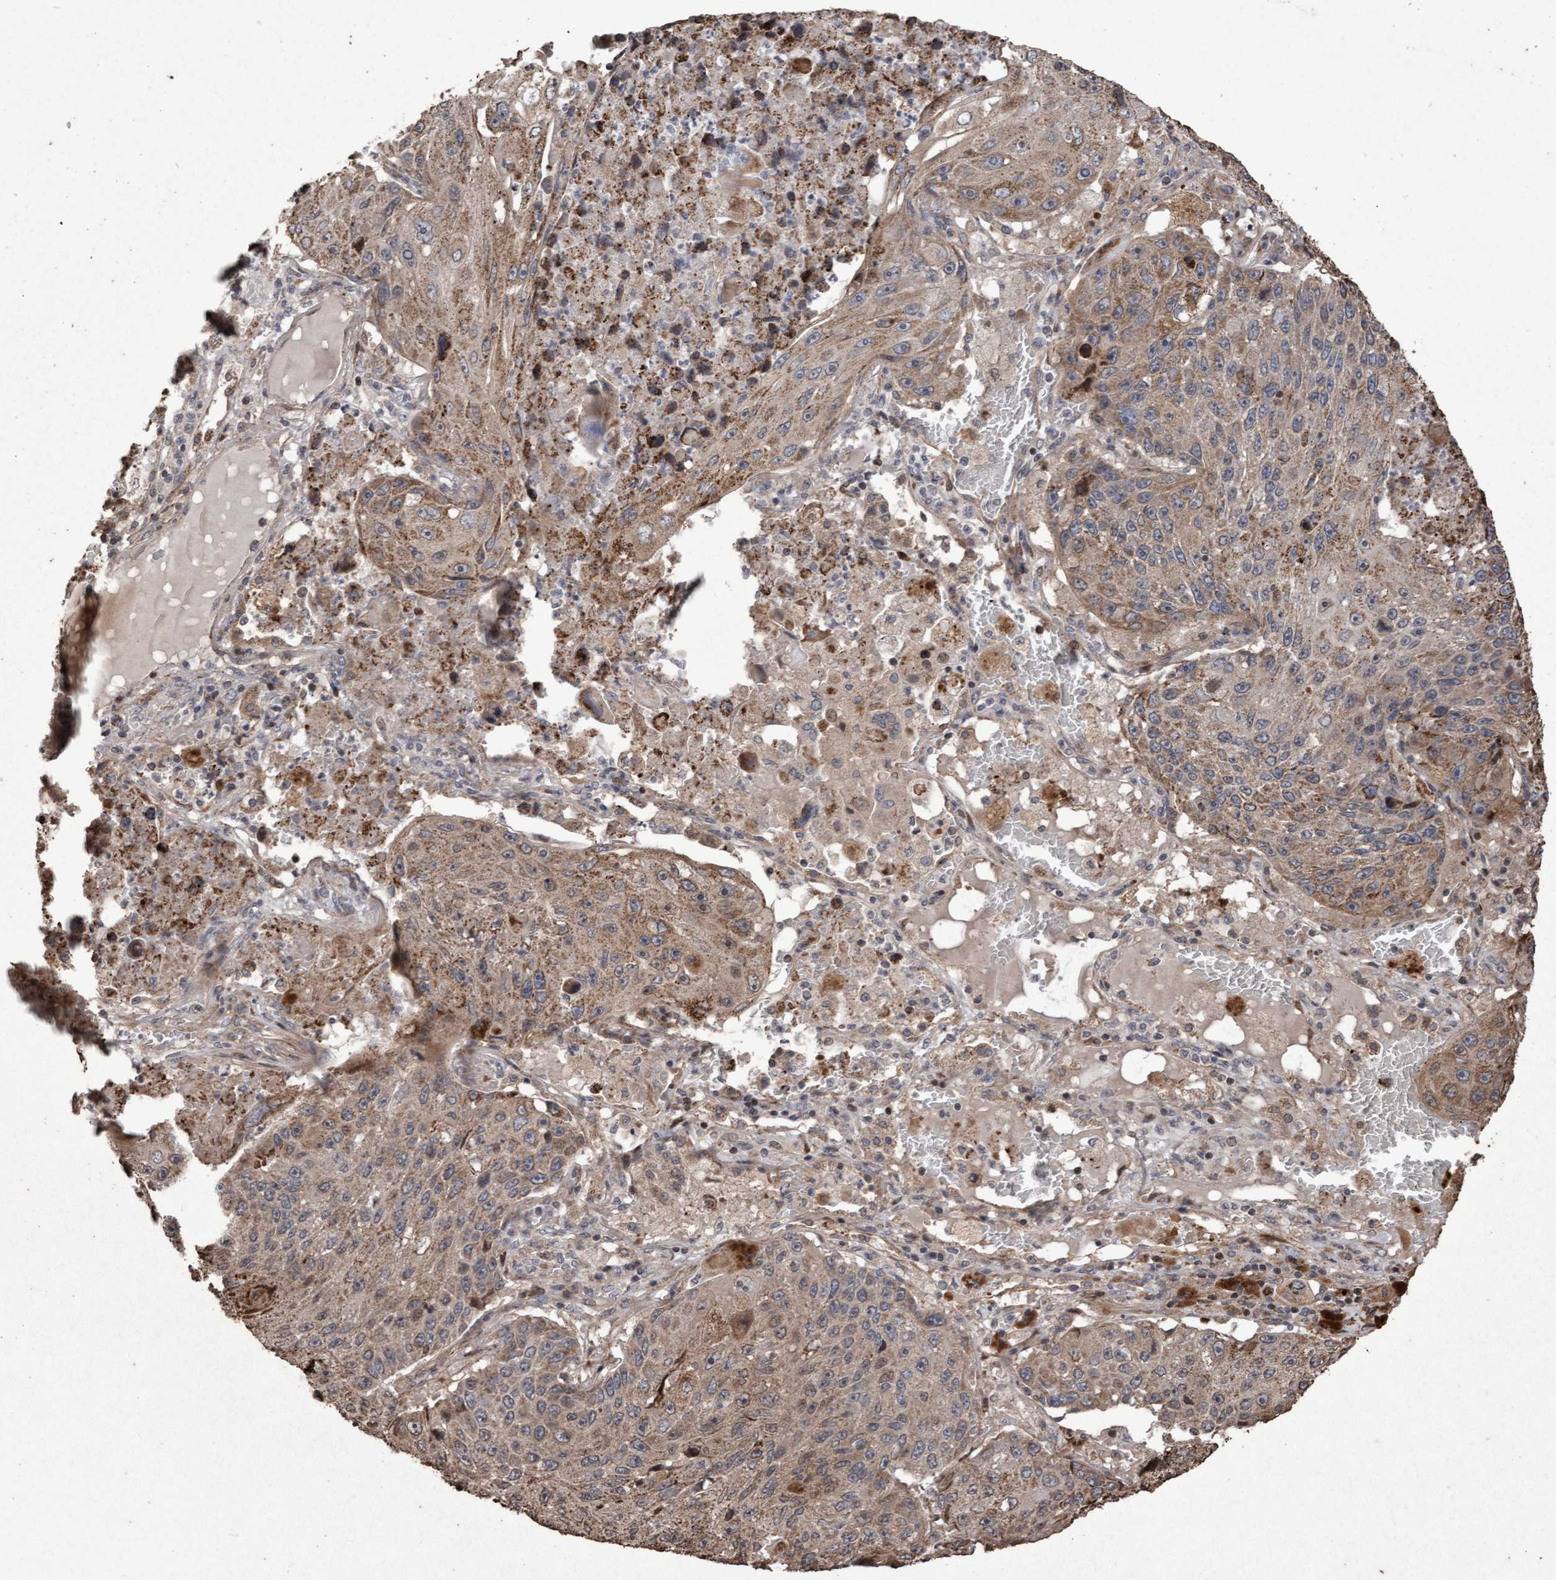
{"staining": {"intensity": "weak", "quantity": ">75%", "location": "cytoplasmic/membranous"}, "tissue": "lung cancer", "cell_type": "Tumor cells", "image_type": "cancer", "snomed": [{"axis": "morphology", "description": "Squamous cell carcinoma, NOS"}, {"axis": "topography", "description": "Lung"}], "caption": "Brown immunohistochemical staining in squamous cell carcinoma (lung) exhibits weak cytoplasmic/membranous staining in about >75% of tumor cells. (brown staining indicates protein expression, while blue staining denotes nuclei).", "gene": "OSBP2", "patient": {"sex": "male", "age": 61}}